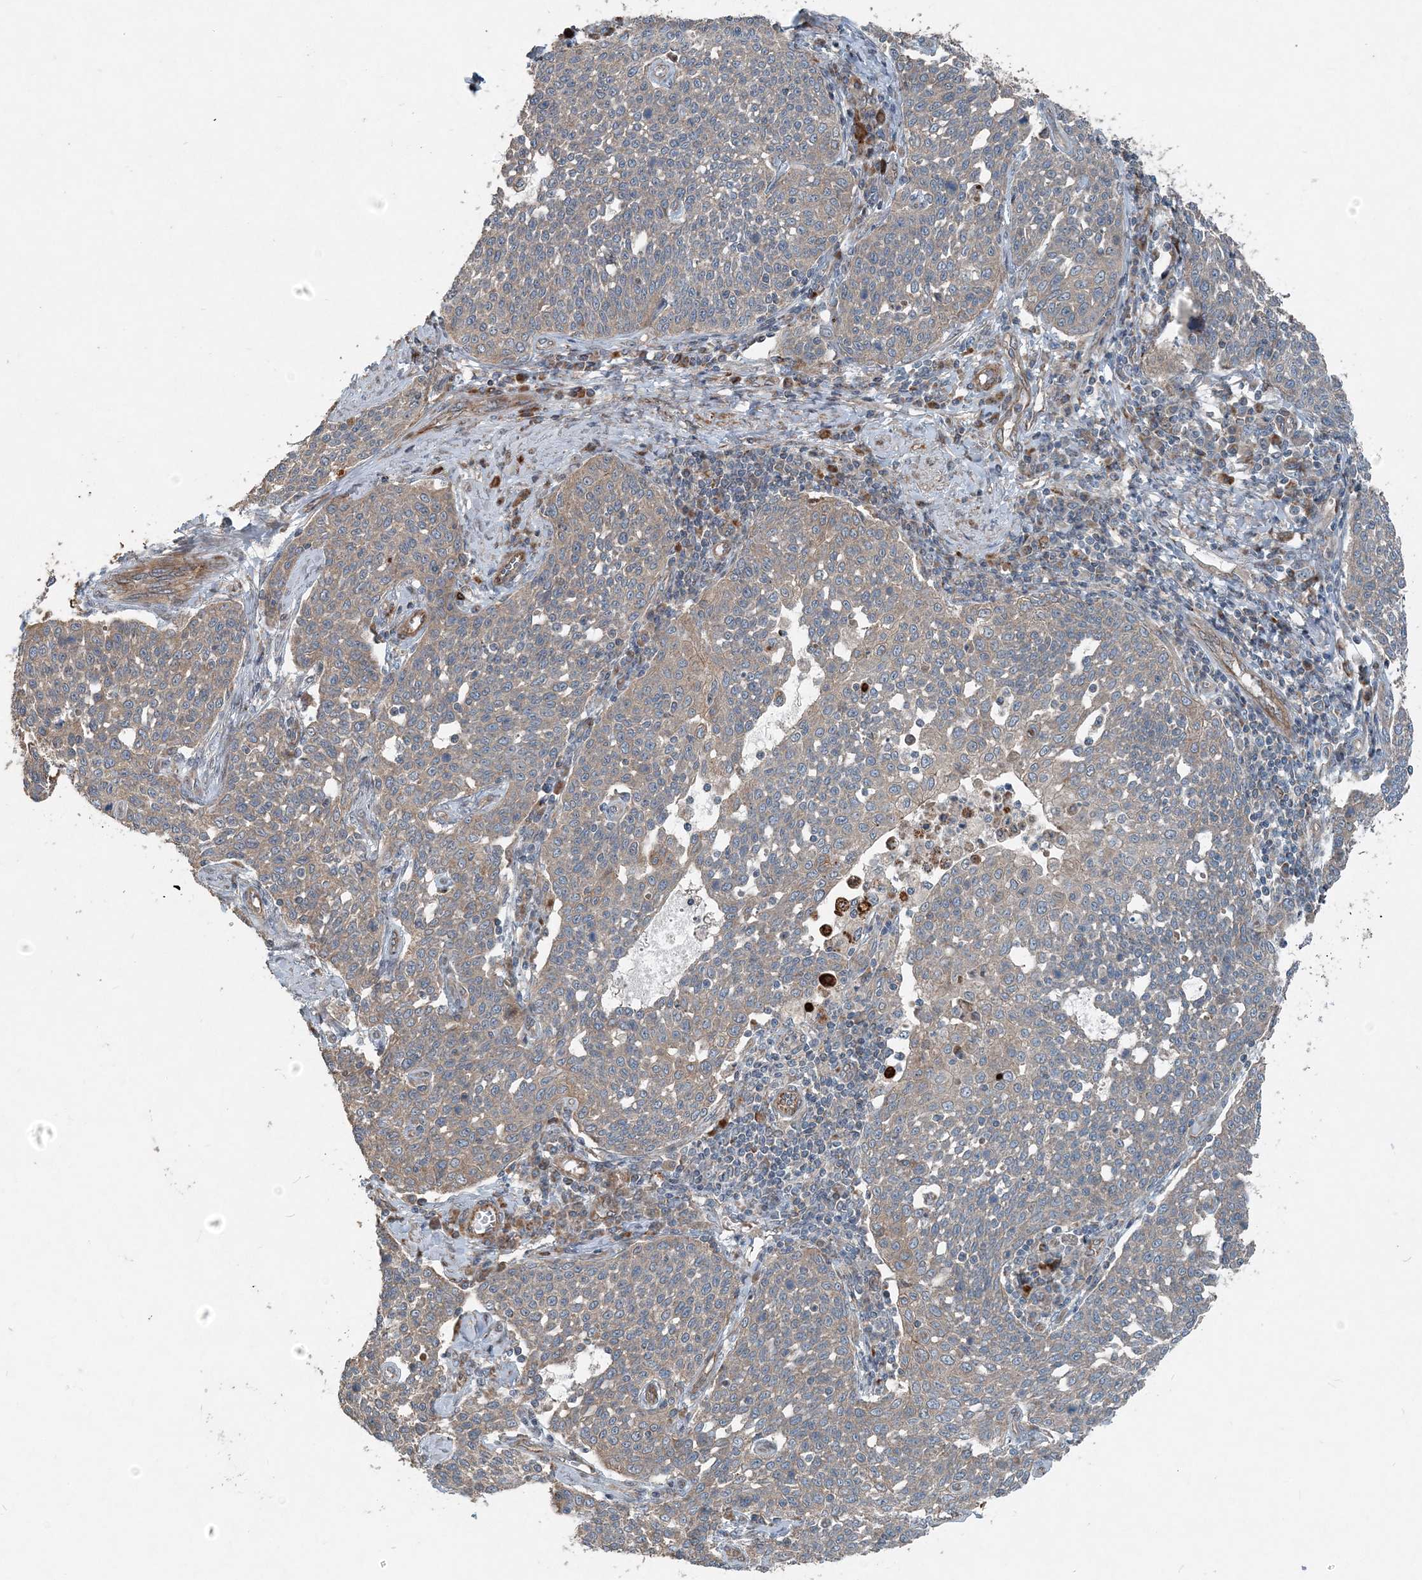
{"staining": {"intensity": "negative", "quantity": "none", "location": "none"}, "tissue": "cervical cancer", "cell_type": "Tumor cells", "image_type": "cancer", "snomed": [{"axis": "morphology", "description": "Squamous cell carcinoma, NOS"}, {"axis": "topography", "description": "Cervix"}], "caption": "Immunohistochemistry (IHC) image of human cervical squamous cell carcinoma stained for a protein (brown), which exhibits no expression in tumor cells. Brightfield microscopy of immunohistochemistry stained with DAB (brown) and hematoxylin (blue), captured at high magnification.", "gene": "INTU", "patient": {"sex": "female", "age": 34}}